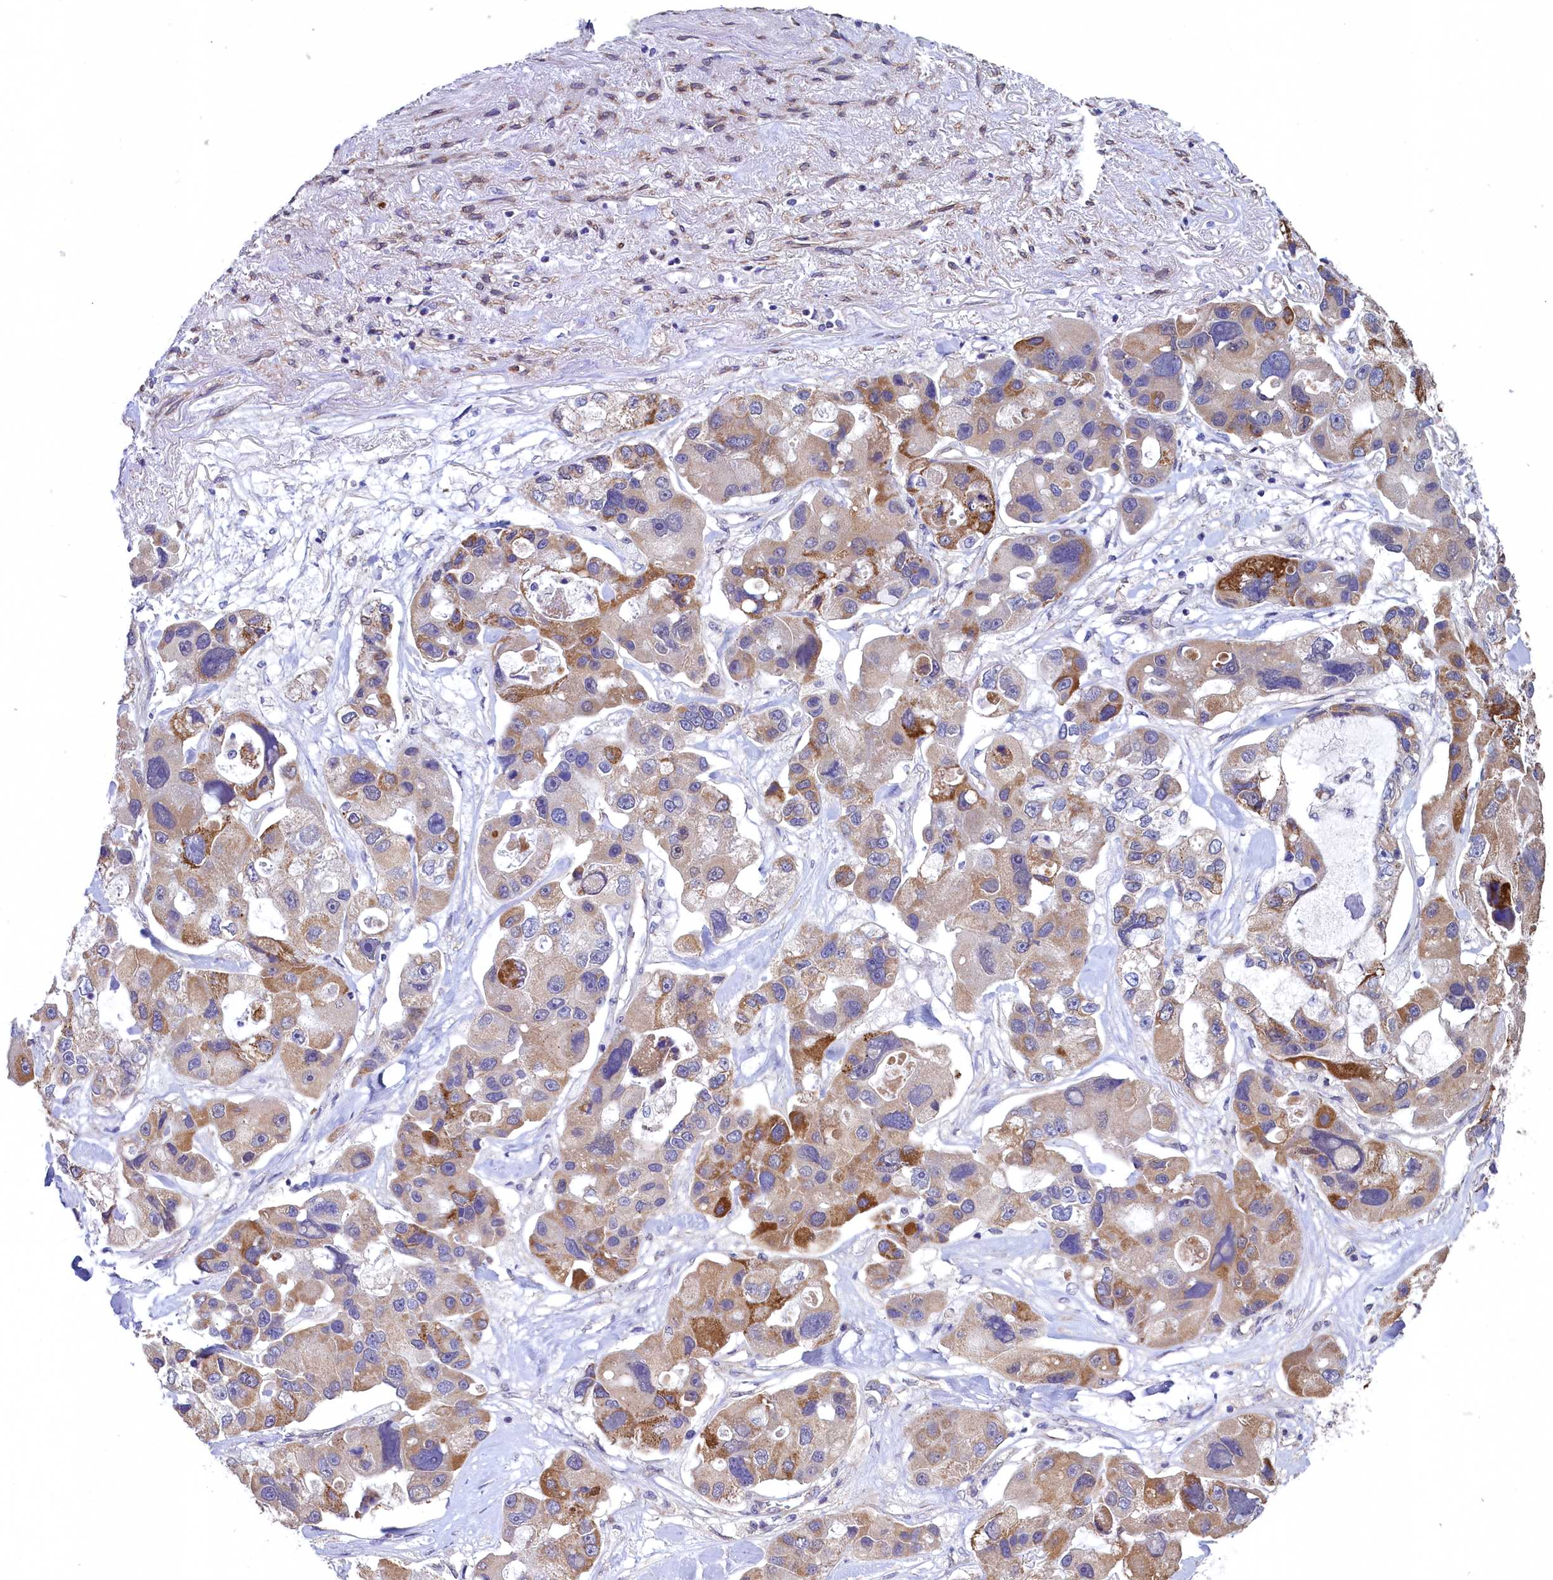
{"staining": {"intensity": "moderate", "quantity": "<25%", "location": "cytoplasmic/membranous"}, "tissue": "lung cancer", "cell_type": "Tumor cells", "image_type": "cancer", "snomed": [{"axis": "morphology", "description": "Adenocarcinoma, NOS"}, {"axis": "topography", "description": "Lung"}], "caption": "This image displays adenocarcinoma (lung) stained with immunohistochemistry (IHC) to label a protein in brown. The cytoplasmic/membranous of tumor cells show moderate positivity for the protein. Nuclei are counter-stained blue.", "gene": "SPATA2L", "patient": {"sex": "female", "age": 54}}